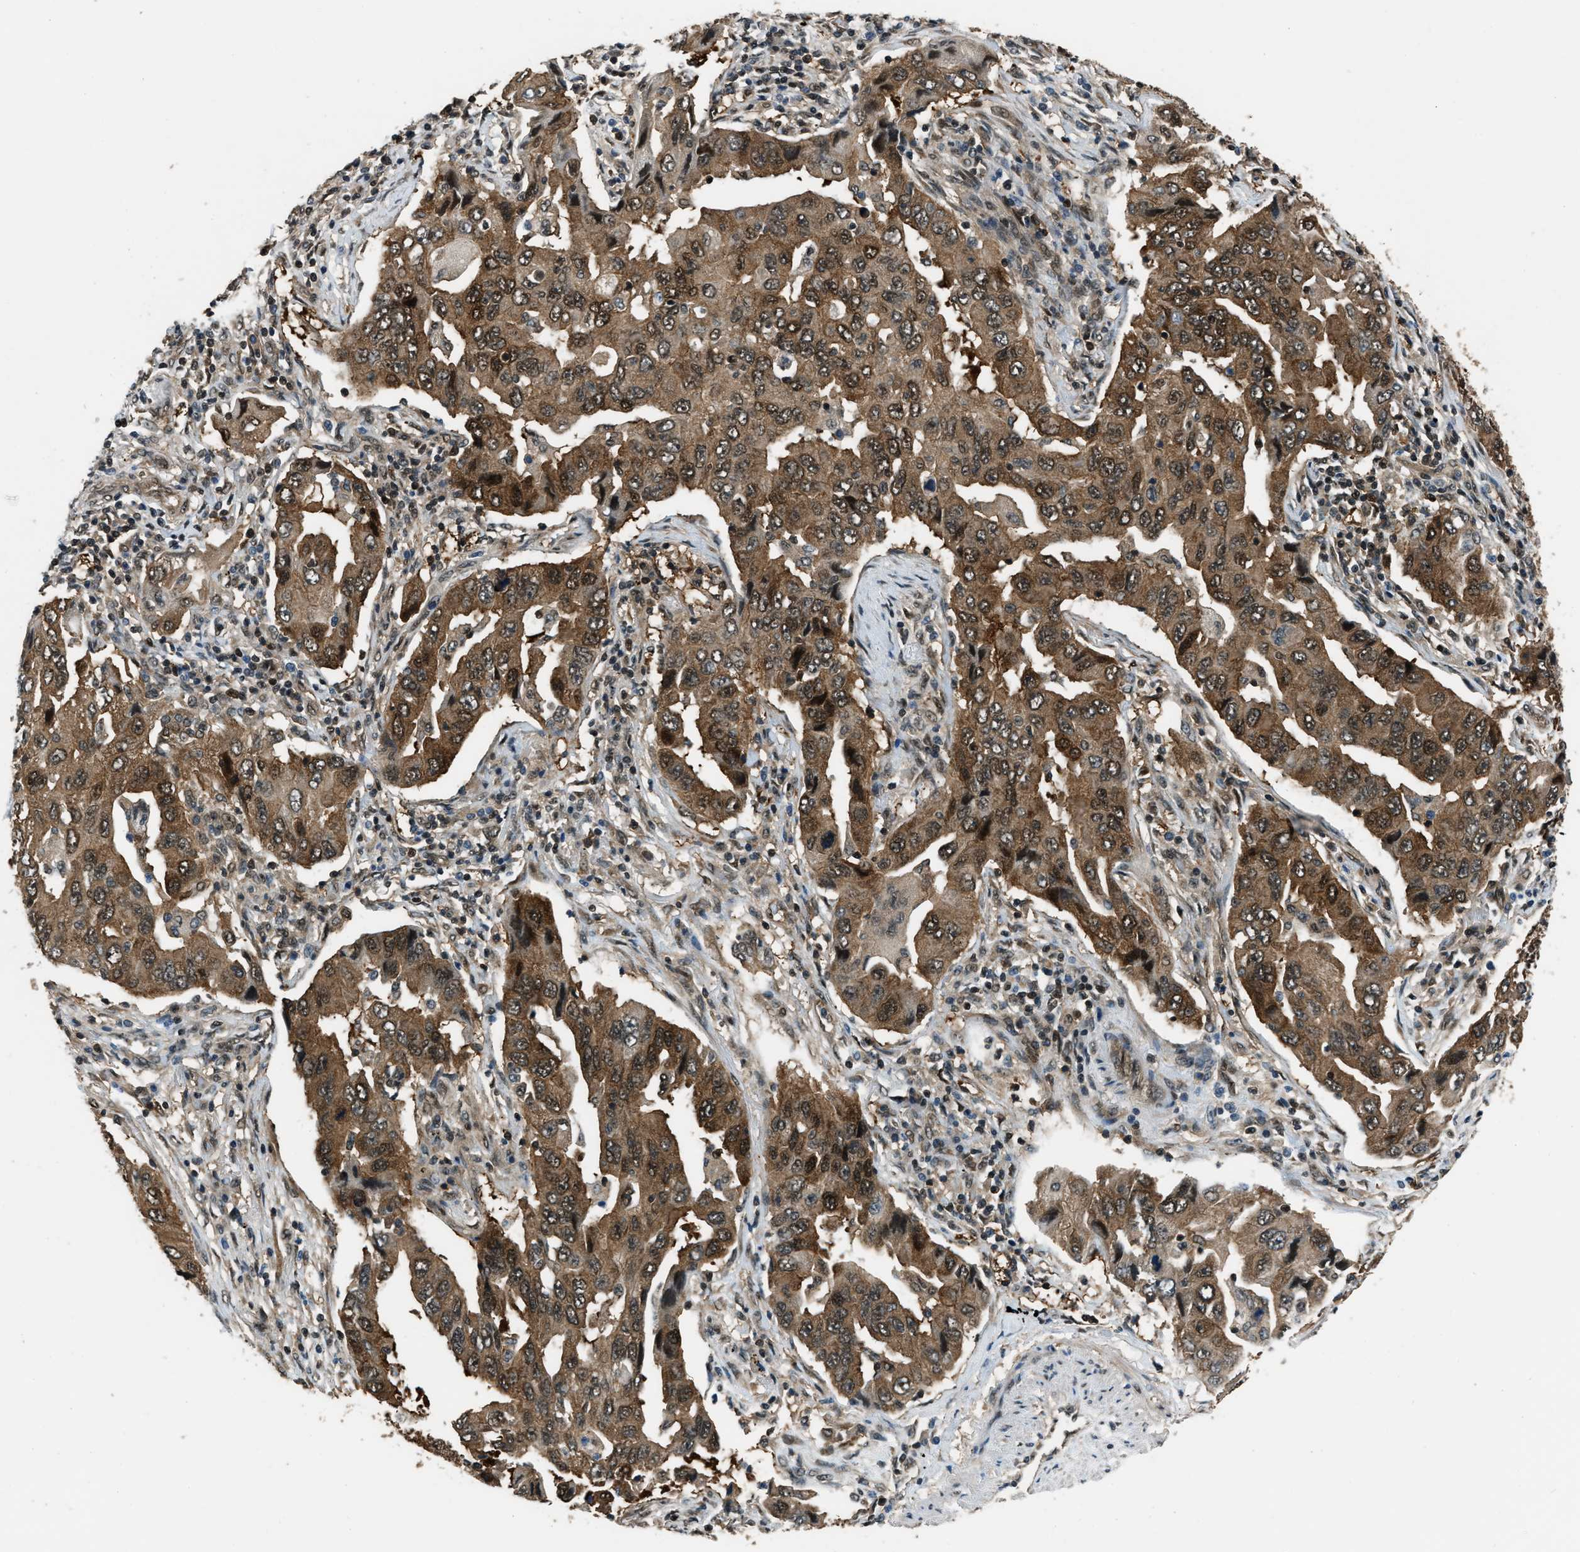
{"staining": {"intensity": "moderate", "quantity": ">75%", "location": "cytoplasmic/membranous,nuclear"}, "tissue": "lung cancer", "cell_type": "Tumor cells", "image_type": "cancer", "snomed": [{"axis": "morphology", "description": "Adenocarcinoma, NOS"}, {"axis": "topography", "description": "Lung"}], "caption": "Immunohistochemistry of adenocarcinoma (lung) displays medium levels of moderate cytoplasmic/membranous and nuclear positivity in approximately >75% of tumor cells. The staining is performed using DAB brown chromogen to label protein expression. The nuclei are counter-stained blue using hematoxylin.", "gene": "NUDCD3", "patient": {"sex": "female", "age": 65}}